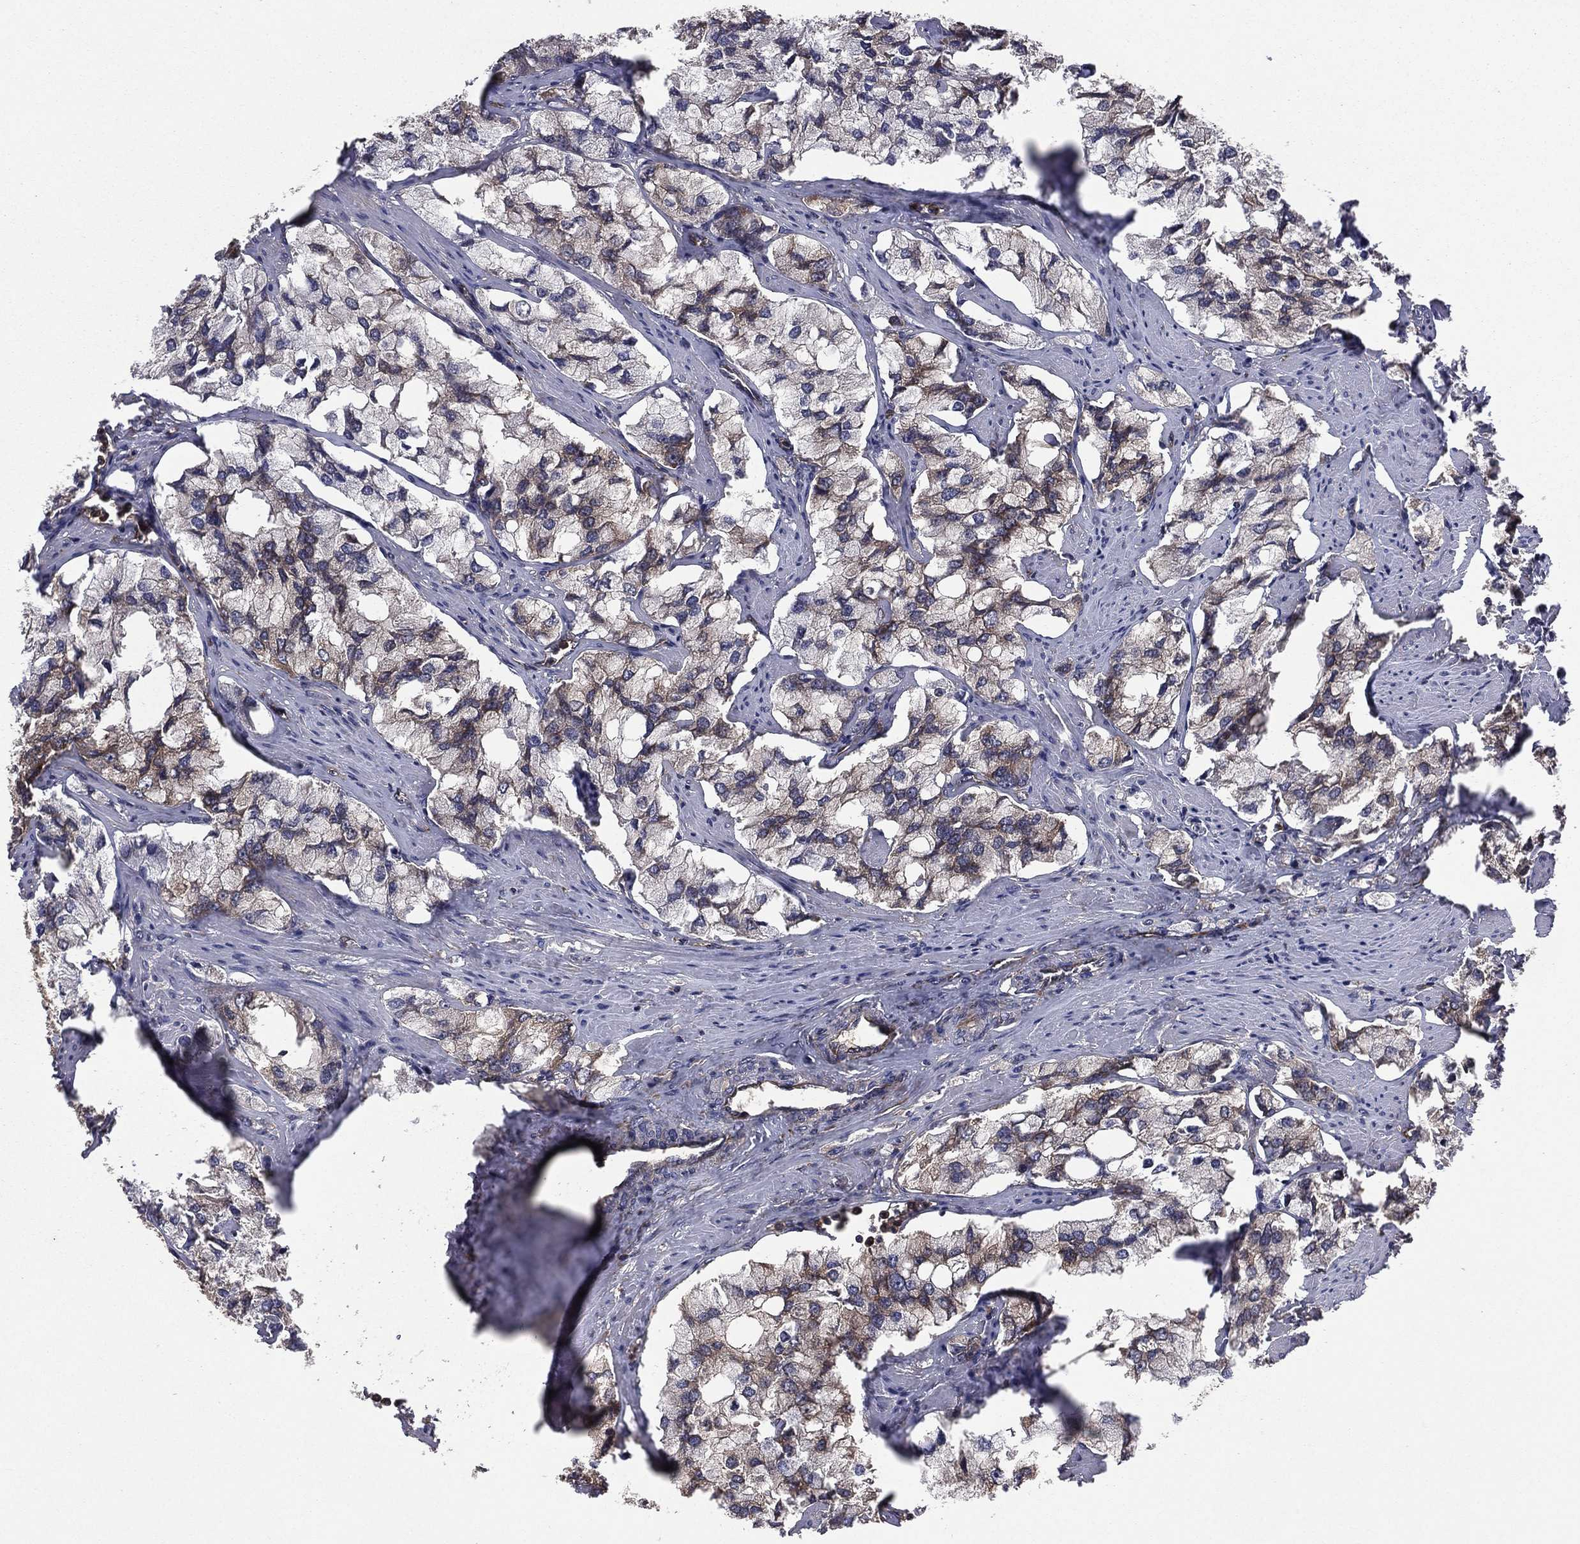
{"staining": {"intensity": "moderate", "quantity": "<25%", "location": "cytoplasmic/membranous"}, "tissue": "prostate cancer", "cell_type": "Tumor cells", "image_type": "cancer", "snomed": [{"axis": "morphology", "description": "Adenocarcinoma, NOS"}, {"axis": "topography", "description": "Prostate and seminal vesicle, NOS"}, {"axis": "topography", "description": "Prostate"}], "caption": "Human prostate cancer stained with a brown dye reveals moderate cytoplasmic/membranous positive expression in approximately <25% of tumor cells.", "gene": "CERT1", "patient": {"sex": "male", "age": 64}}